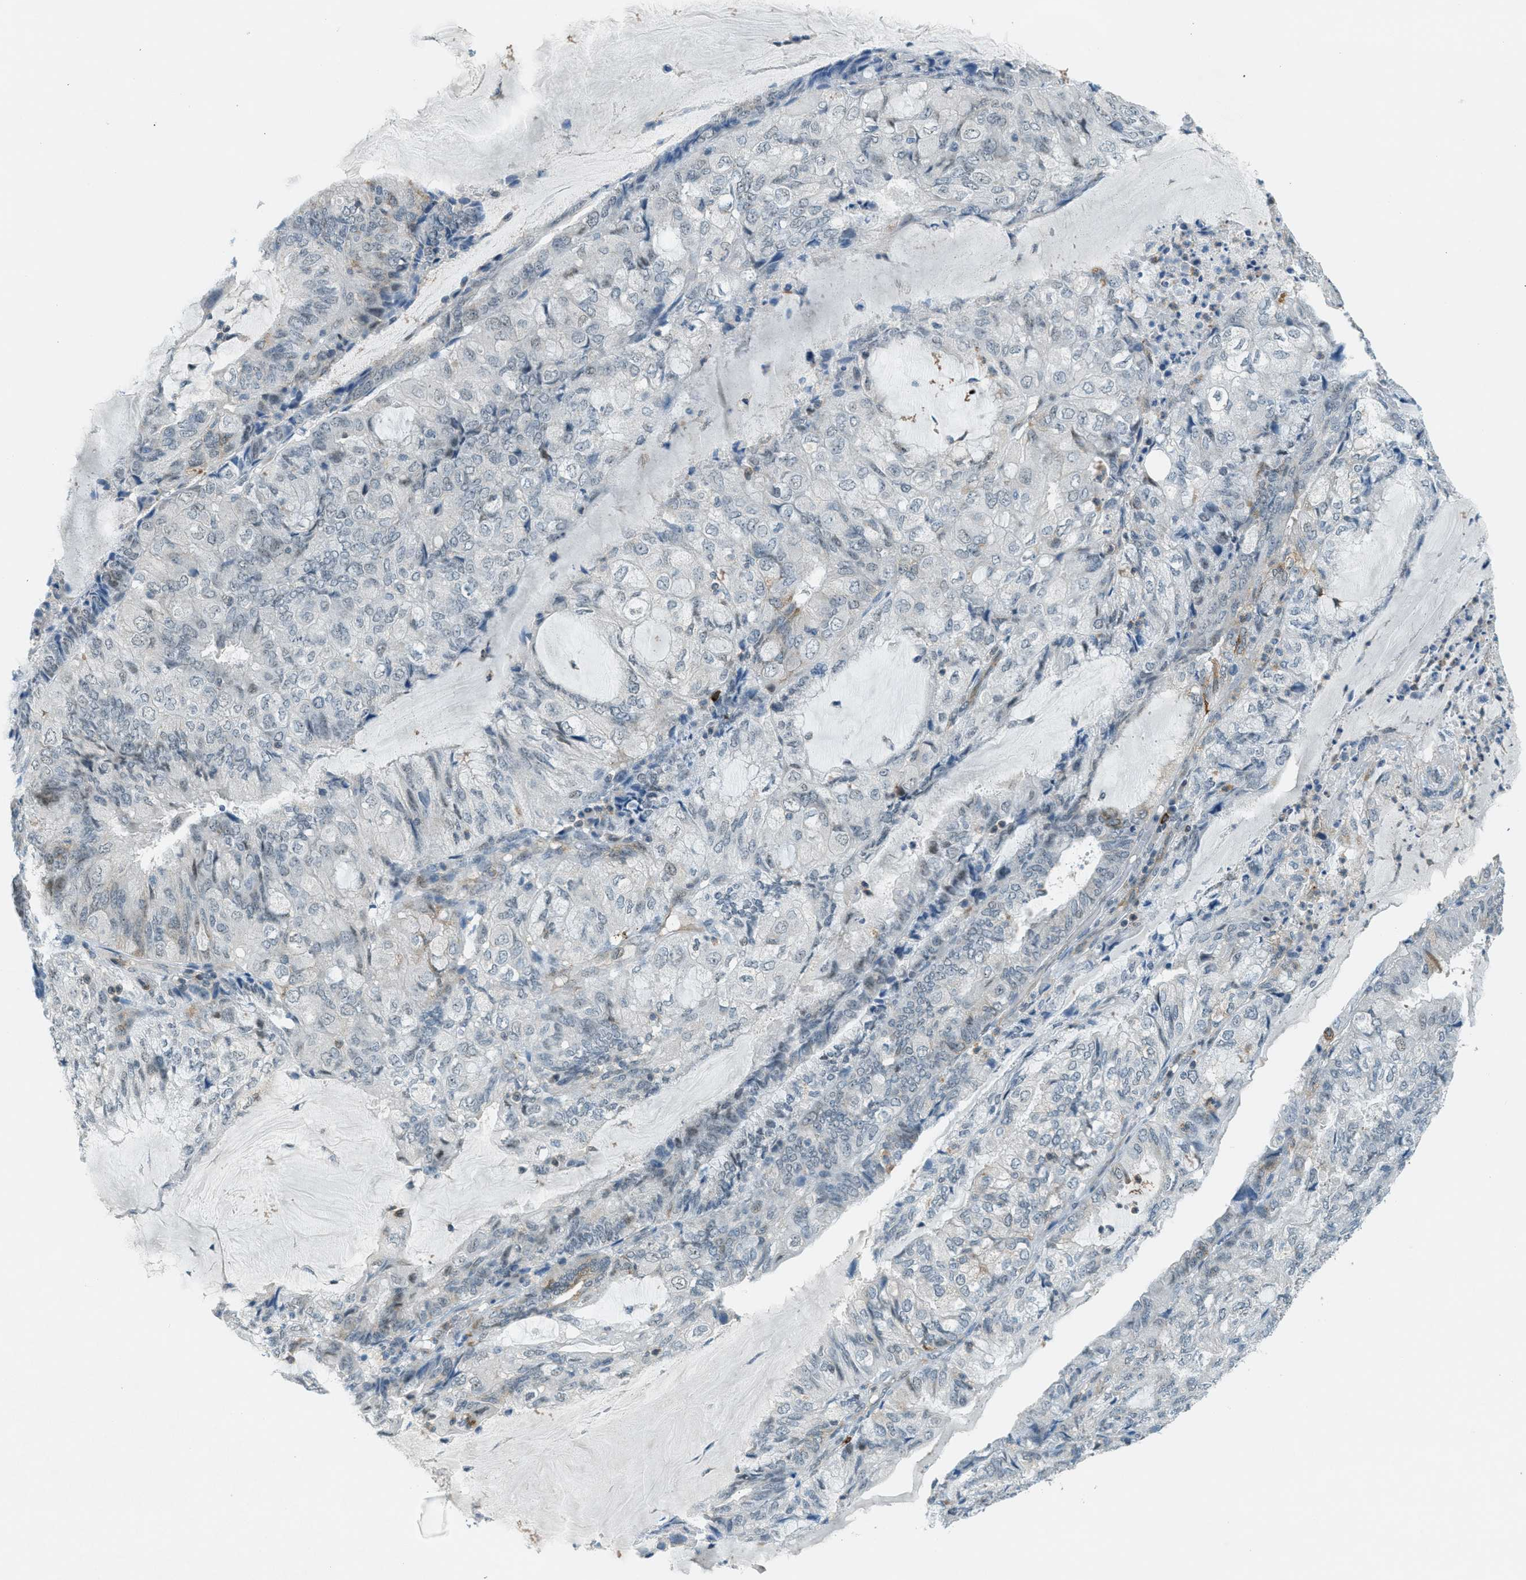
{"staining": {"intensity": "weak", "quantity": "<25%", "location": "cytoplasmic/membranous"}, "tissue": "endometrial cancer", "cell_type": "Tumor cells", "image_type": "cancer", "snomed": [{"axis": "morphology", "description": "Adenocarcinoma, NOS"}, {"axis": "topography", "description": "Endometrium"}], "caption": "This photomicrograph is of adenocarcinoma (endometrial) stained with IHC to label a protein in brown with the nuclei are counter-stained blue. There is no expression in tumor cells.", "gene": "FYN", "patient": {"sex": "female", "age": 81}}